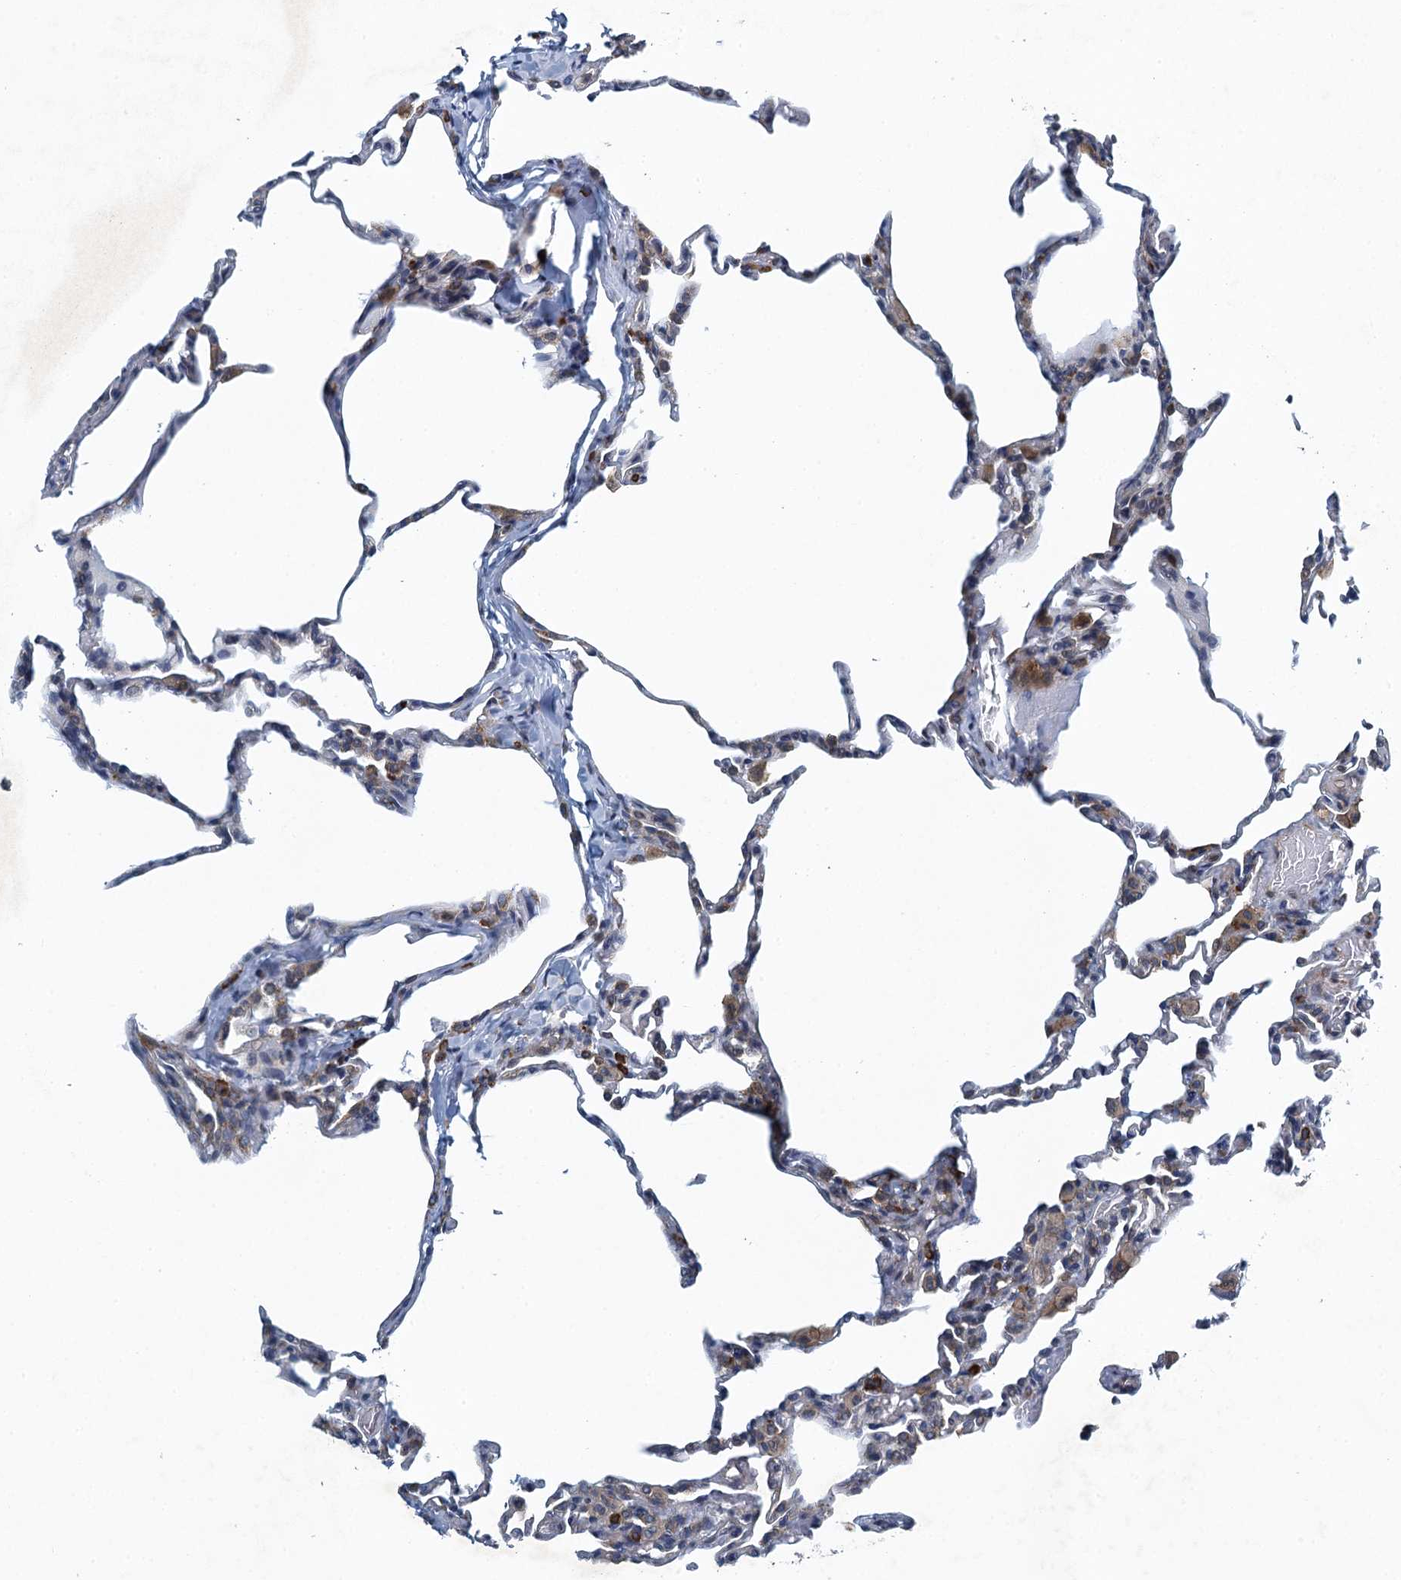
{"staining": {"intensity": "negative", "quantity": "none", "location": "none"}, "tissue": "lung", "cell_type": "Alveolar cells", "image_type": "normal", "snomed": [{"axis": "morphology", "description": "Normal tissue, NOS"}, {"axis": "topography", "description": "Lung"}], "caption": "DAB immunohistochemical staining of normal lung displays no significant positivity in alveolar cells. The staining was performed using DAB to visualize the protein expression in brown, while the nuclei were stained in blue with hematoxylin (Magnification: 20x).", "gene": "ALG2", "patient": {"sex": "male", "age": 20}}